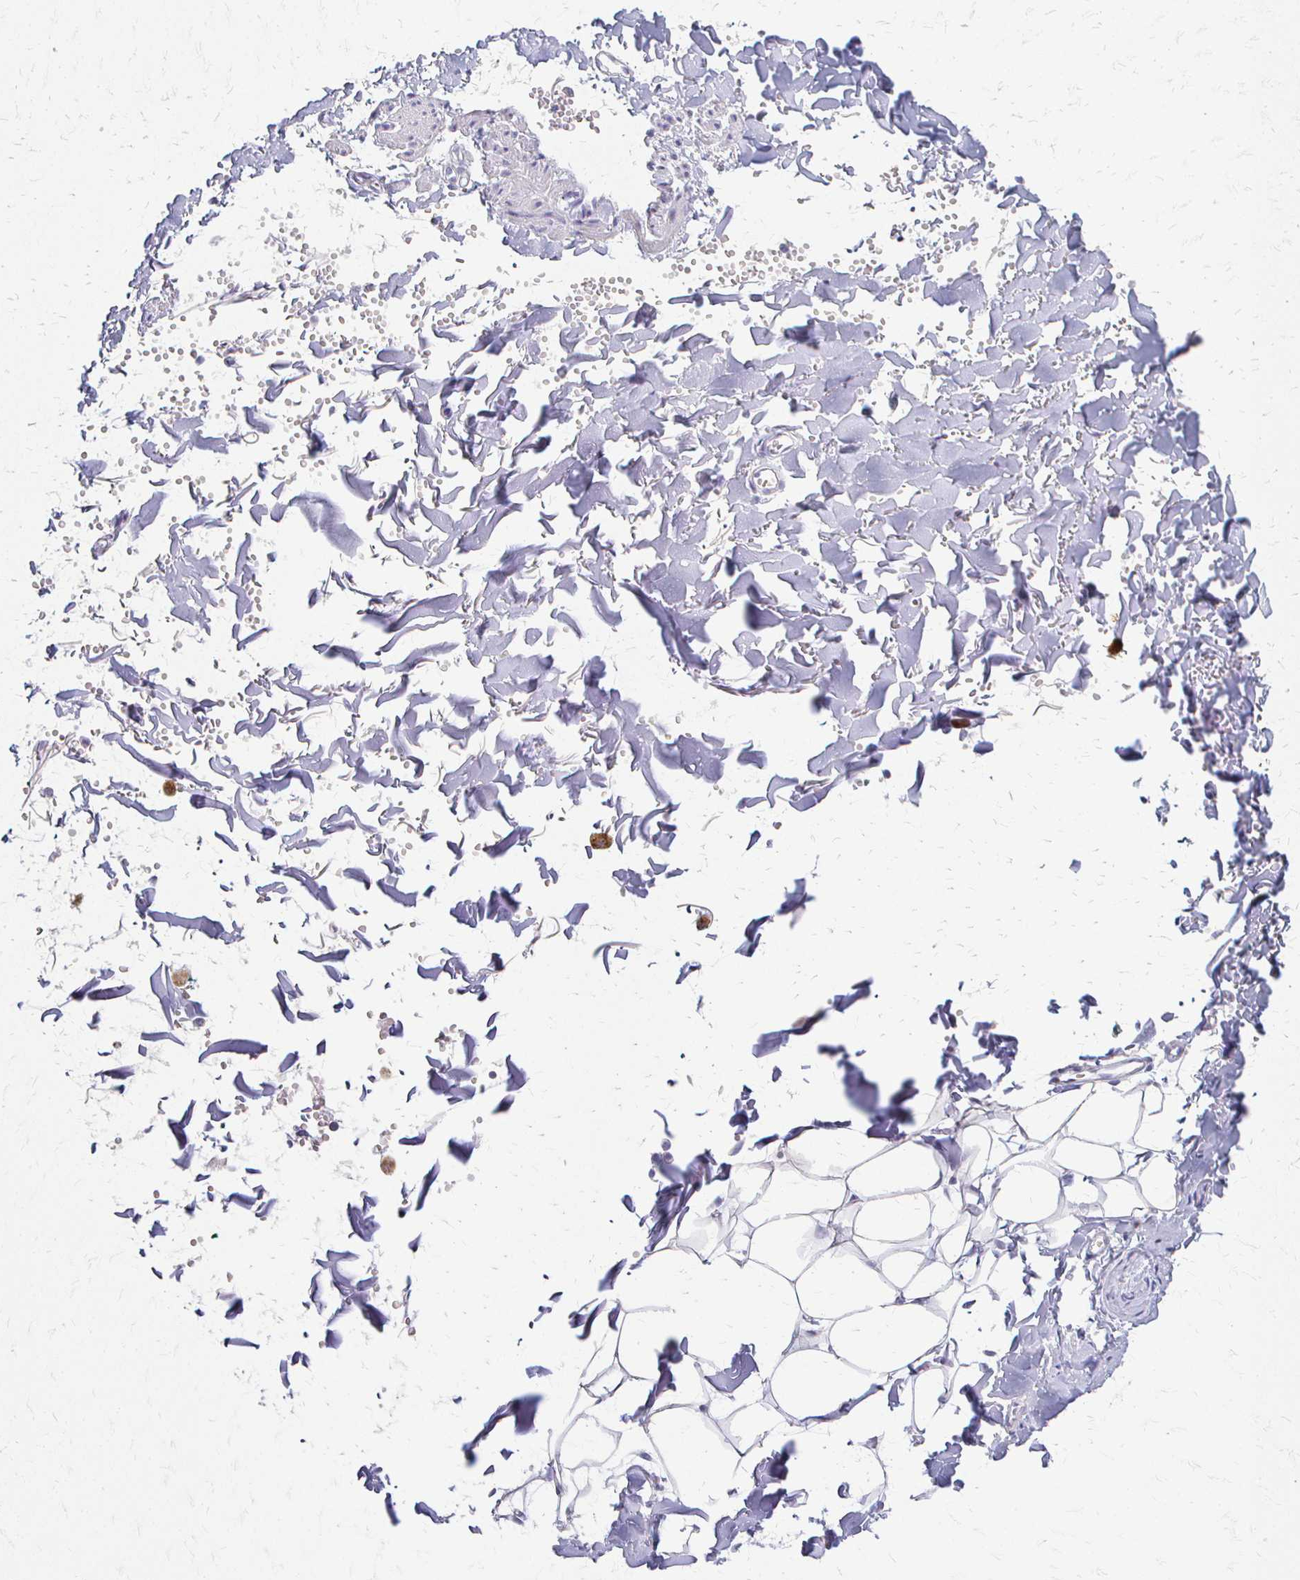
{"staining": {"intensity": "negative", "quantity": "none", "location": "none"}, "tissue": "adipose tissue", "cell_type": "Adipocytes", "image_type": "normal", "snomed": [{"axis": "morphology", "description": "Normal tissue, NOS"}, {"axis": "topography", "description": "Cartilage tissue"}, {"axis": "topography", "description": "Bronchus"}, {"axis": "topography", "description": "Peripheral nerve tissue"}], "caption": "IHC of benign adipose tissue demonstrates no positivity in adipocytes. (Stains: DAB IHC with hematoxylin counter stain, Microscopy: brightfield microscopy at high magnification).", "gene": "ACP5", "patient": {"sex": "female", "age": 59}}